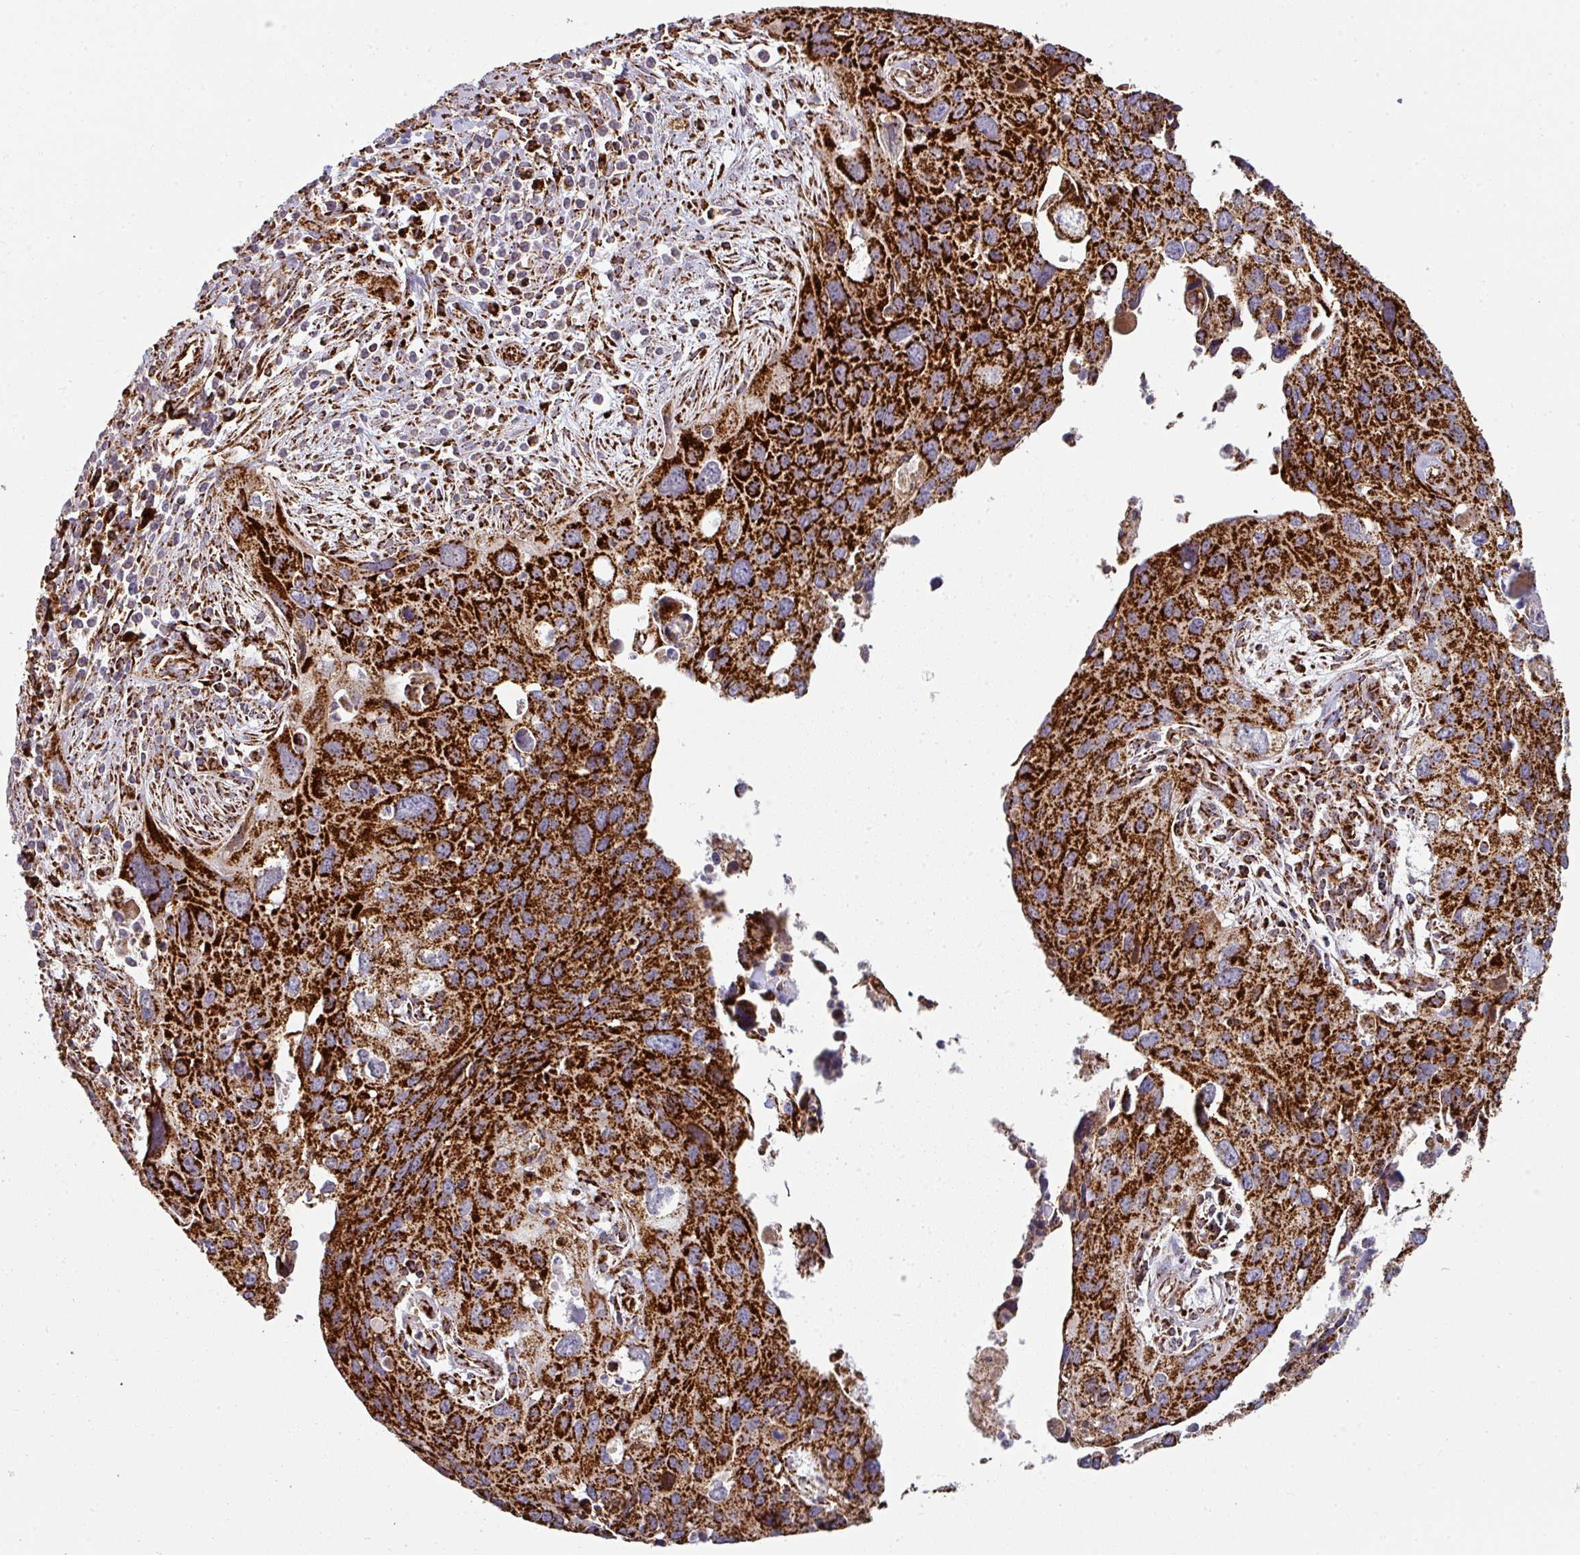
{"staining": {"intensity": "strong", "quantity": ">75%", "location": "cytoplasmic/membranous"}, "tissue": "cervical cancer", "cell_type": "Tumor cells", "image_type": "cancer", "snomed": [{"axis": "morphology", "description": "Squamous cell carcinoma, NOS"}, {"axis": "topography", "description": "Cervix"}], "caption": "Strong cytoplasmic/membranous protein expression is identified in about >75% of tumor cells in squamous cell carcinoma (cervical).", "gene": "TRAP1", "patient": {"sex": "female", "age": 55}}